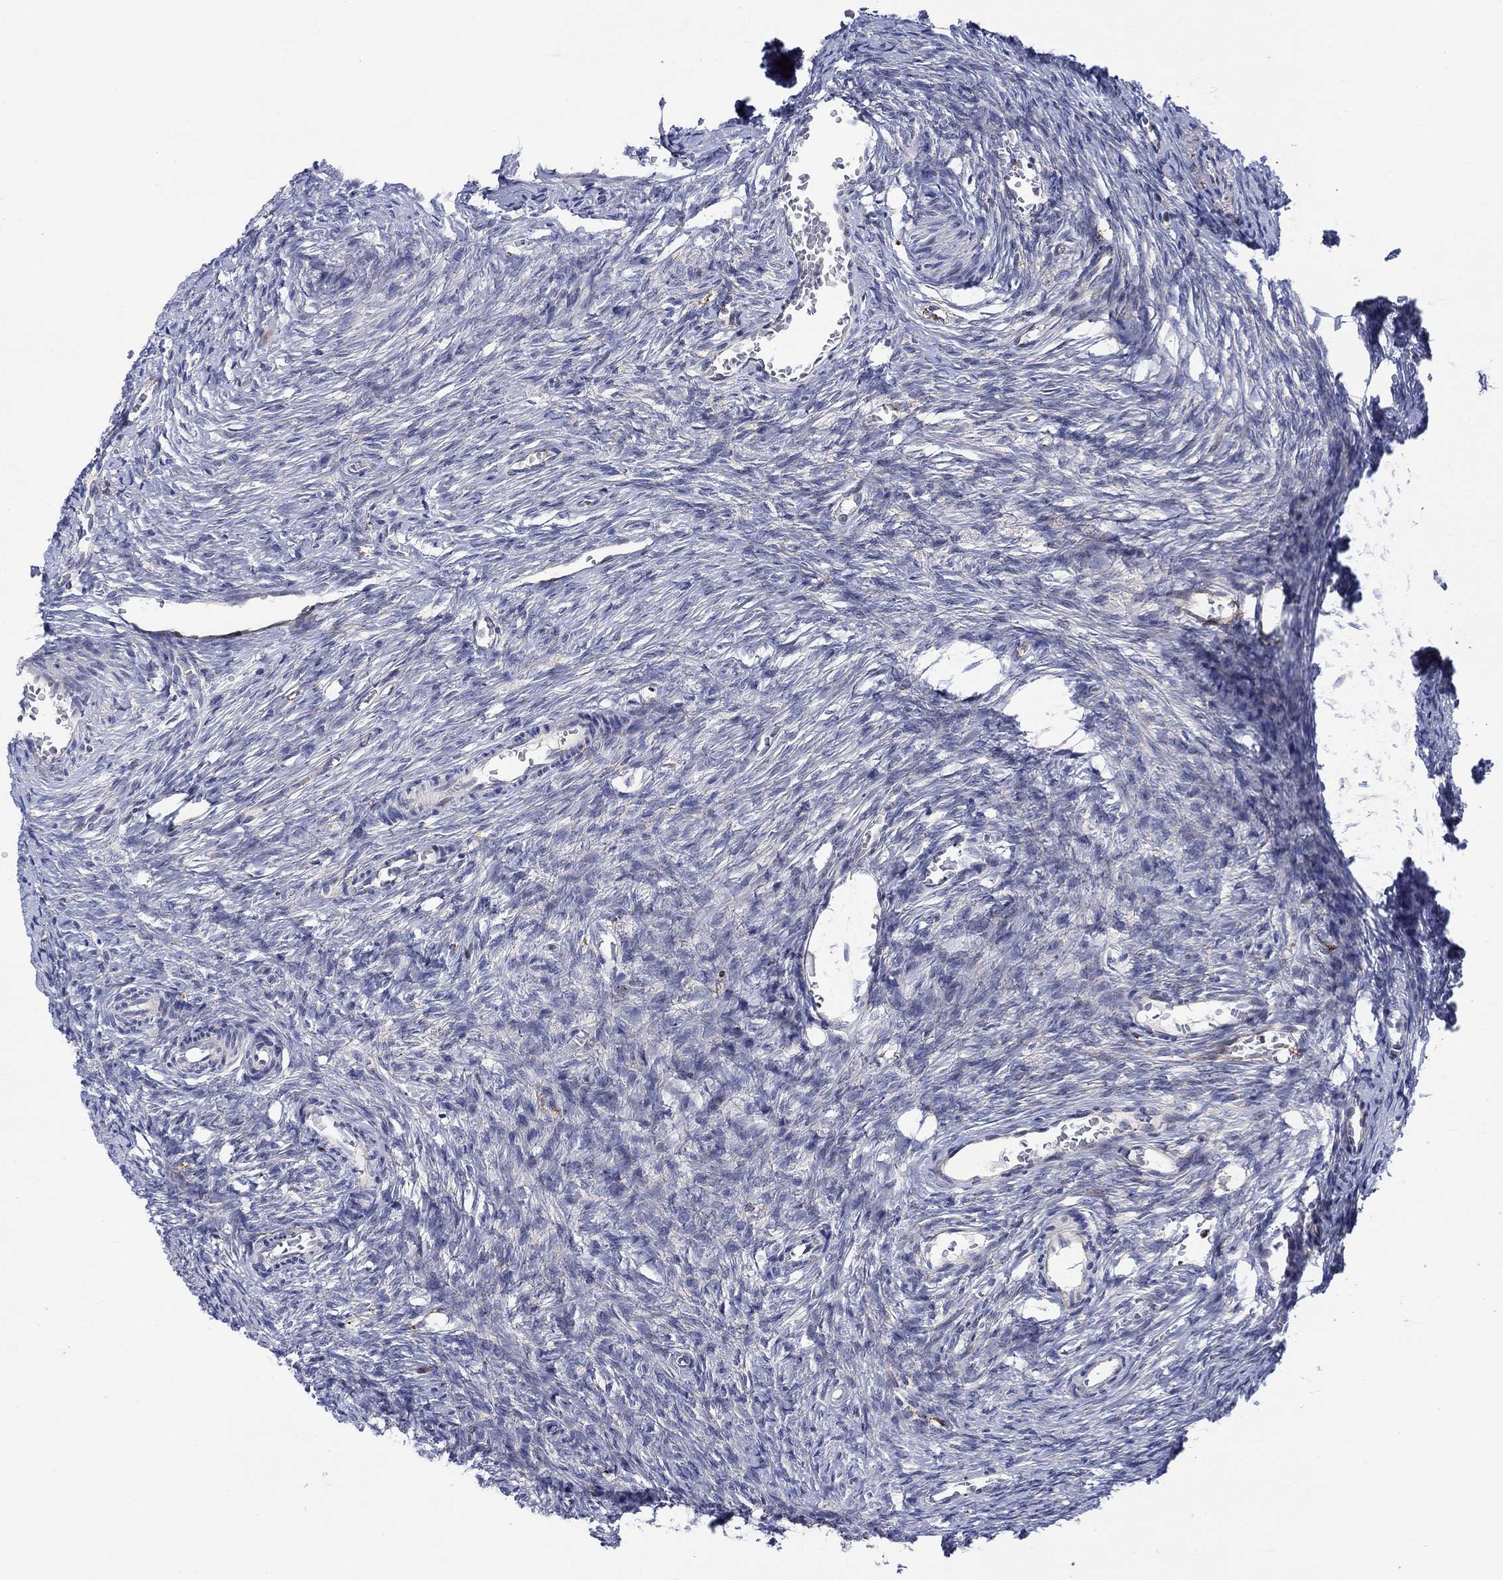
{"staining": {"intensity": "strong", "quantity": "<25%", "location": "cytoplasmic/membranous"}, "tissue": "ovary", "cell_type": "Follicle cells", "image_type": "normal", "snomed": [{"axis": "morphology", "description": "Normal tissue, NOS"}, {"axis": "topography", "description": "Ovary"}], "caption": "Immunohistochemistry (IHC) micrograph of normal ovary: ovary stained using immunohistochemistry reveals medium levels of strong protein expression localized specifically in the cytoplasmic/membranous of follicle cells, appearing as a cytoplasmic/membranous brown color.", "gene": "SLC35F2", "patient": {"sex": "female", "age": 39}}